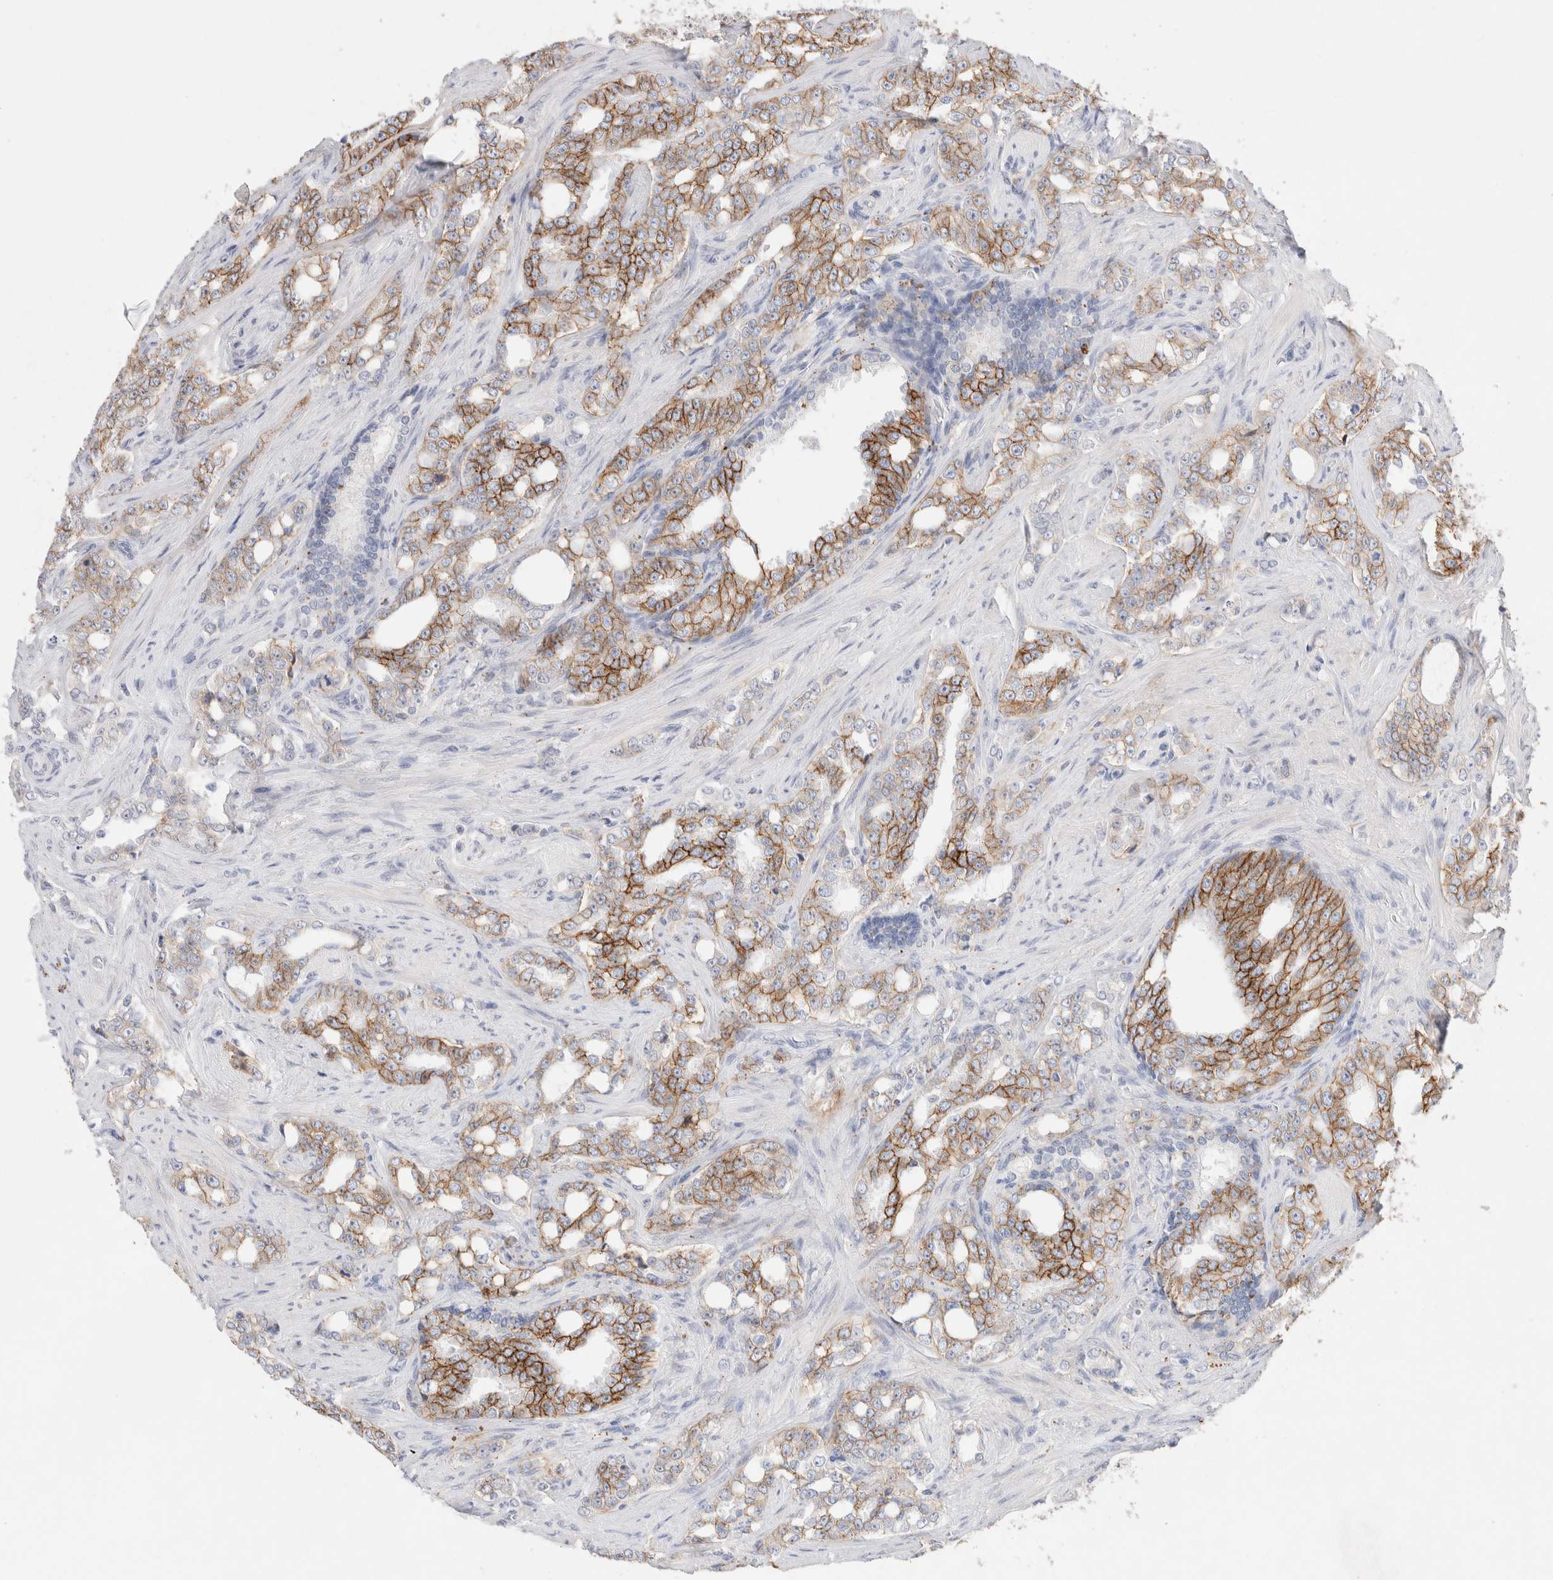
{"staining": {"intensity": "moderate", "quantity": ">75%", "location": "cytoplasmic/membranous"}, "tissue": "prostate cancer", "cell_type": "Tumor cells", "image_type": "cancer", "snomed": [{"axis": "morphology", "description": "Adenocarcinoma, High grade"}, {"axis": "topography", "description": "Prostate"}], "caption": "Protein expression analysis of prostate cancer shows moderate cytoplasmic/membranous positivity in about >75% of tumor cells.", "gene": "EPCAM", "patient": {"sex": "male", "age": 64}}